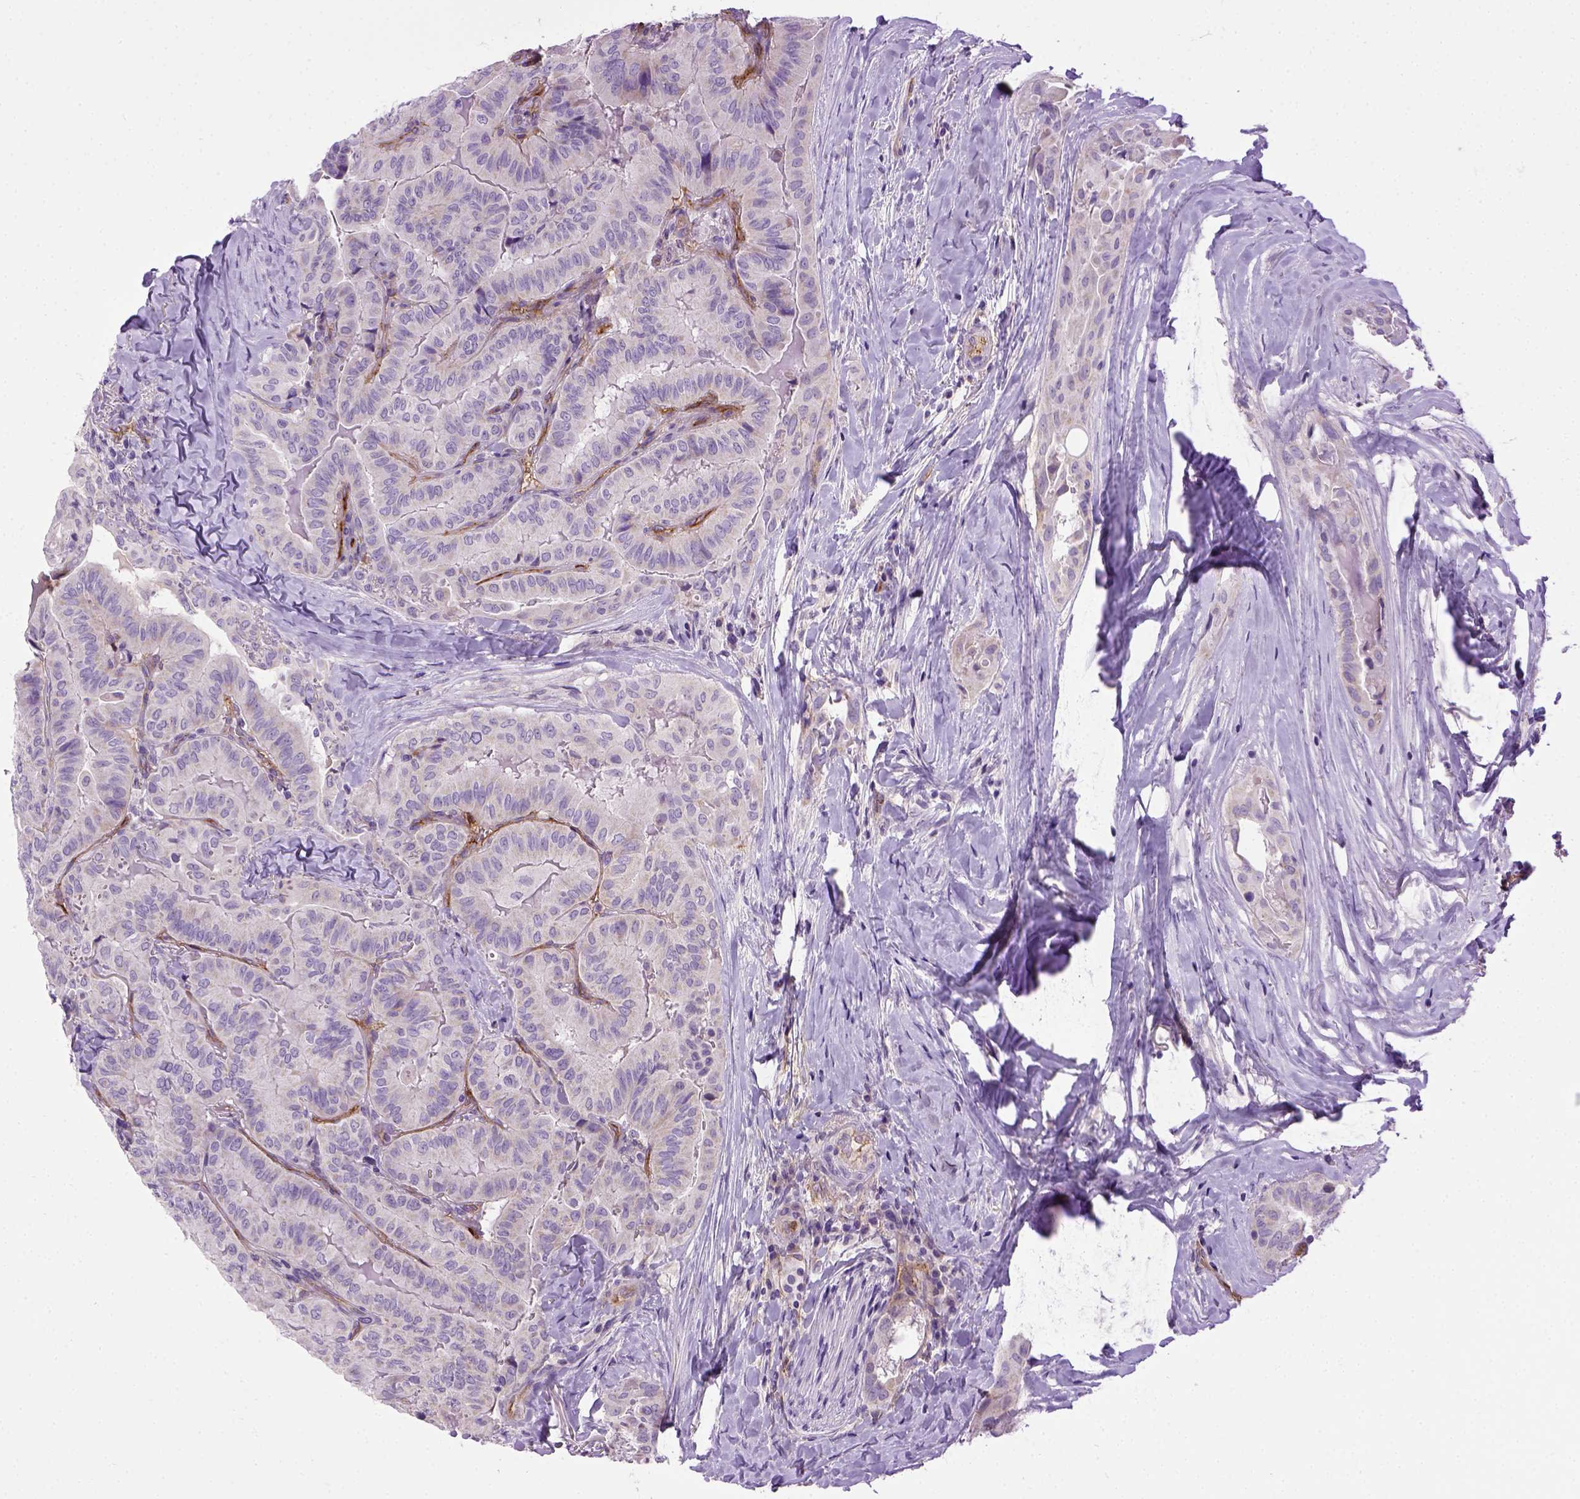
{"staining": {"intensity": "negative", "quantity": "none", "location": "none"}, "tissue": "thyroid cancer", "cell_type": "Tumor cells", "image_type": "cancer", "snomed": [{"axis": "morphology", "description": "Papillary adenocarcinoma, NOS"}, {"axis": "topography", "description": "Thyroid gland"}], "caption": "IHC of thyroid papillary adenocarcinoma displays no staining in tumor cells.", "gene": "ENG", "patient": {"sex": "female", "age": 68}}